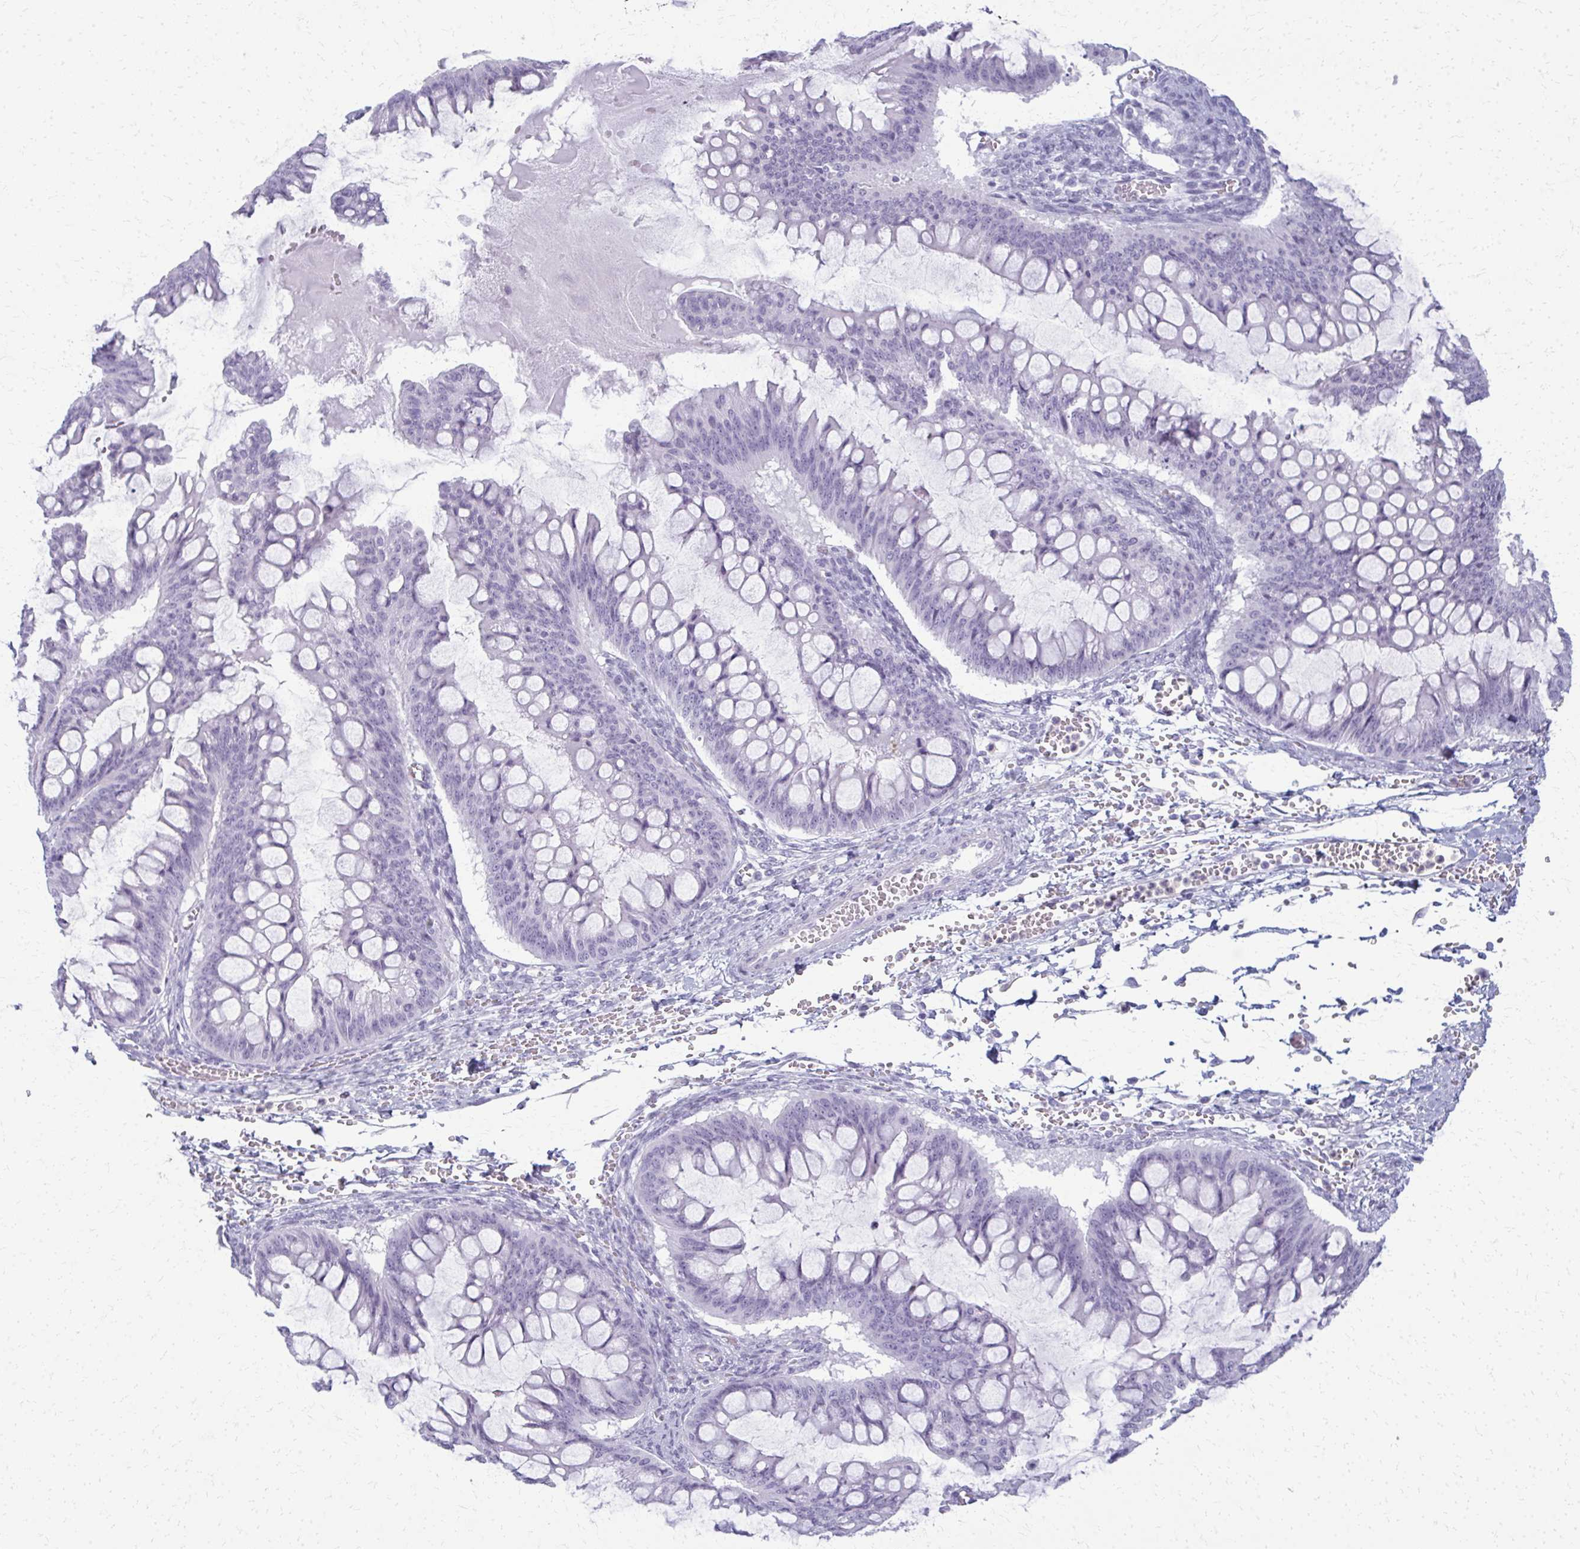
{"staining": {"intensity": "negative", "quantity": "none", "location": "none"}, "tissue": "ovarian cancer", "cell_type": "Tumor cells", "image_type": "cancer", "snomed": [{"axis": "morphology", "description": "Cystadenocarcinoma, mucinous, NOS"}, {"axis": "topography", "description": "Ovary"}], "caption": "A micrograph of ovarian cancer stained for a protein shows no brown staining in tumor cells.", "gene": "CA3", "patient": {"sex": "female", "age": 73}}